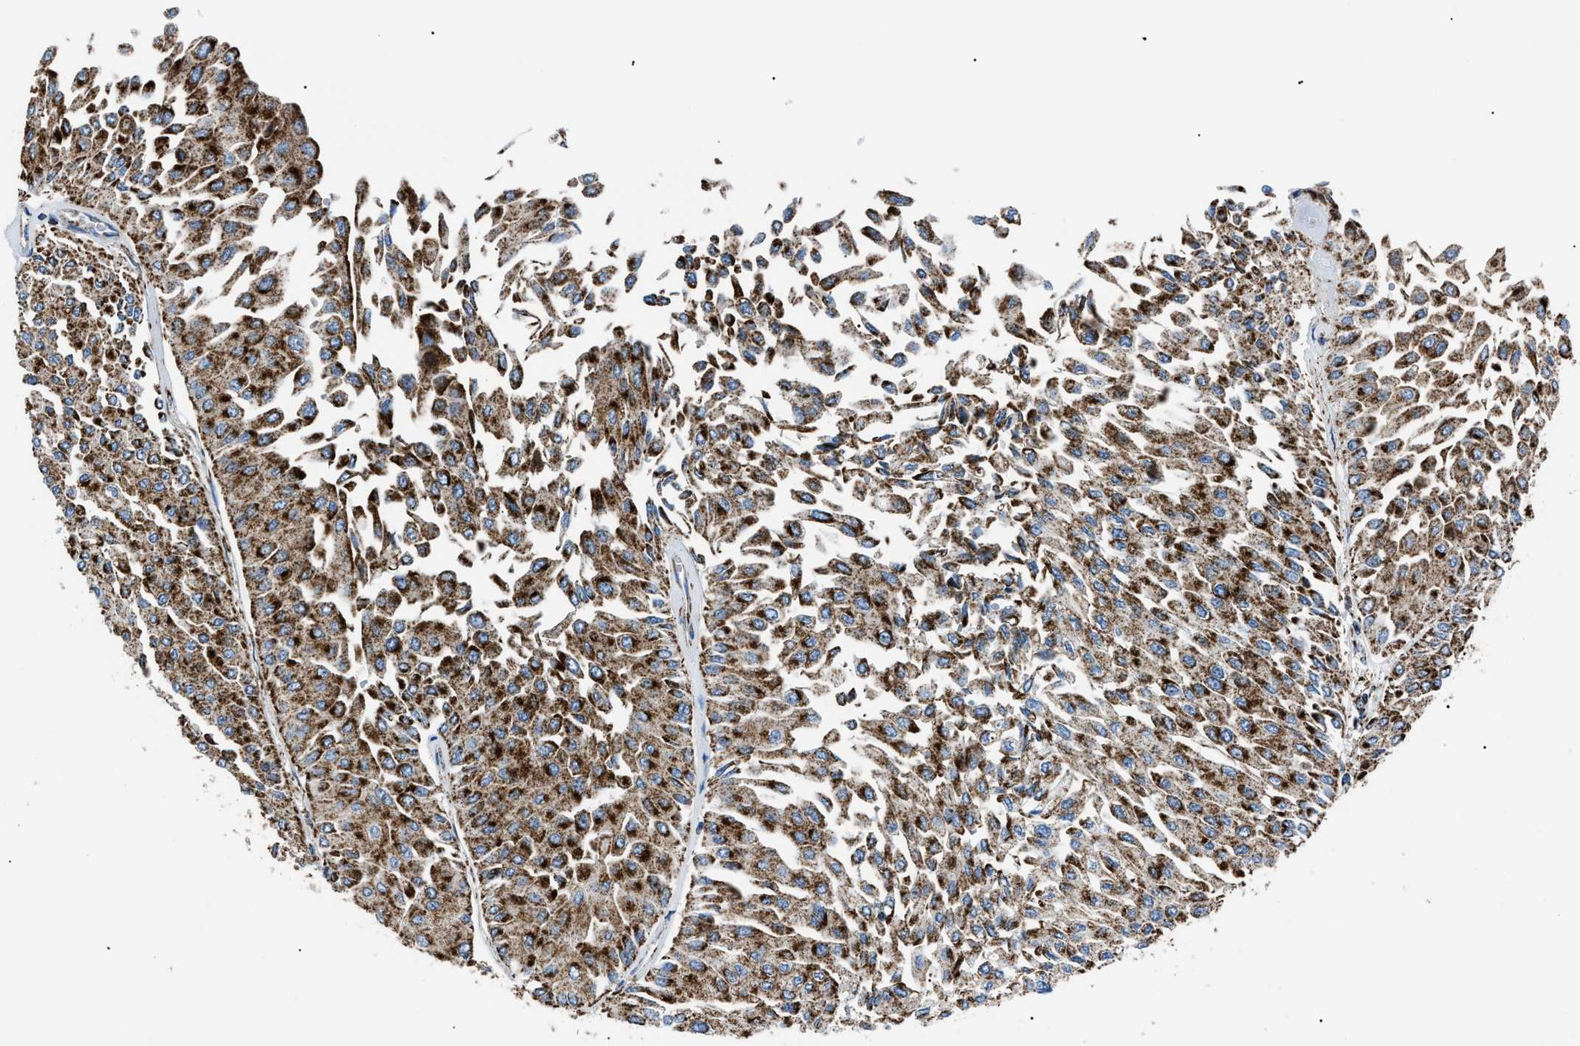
{"staining": {"intensity": "strong", "quantity": ">75%", "location": "cytoplasmic/membranous"}, "tissue": "urothelial cancer", "cell_type": "Tumor cells", "image_type": "cancer", "snomed": [{"axis": "morphology", "description": "Urothelial carcinoma, Low grade"}, {"axis": "topography", "description": "Urinary bladder"}], "caption": "This is a photomicrograph of IHC staining of urothelial cancer, which shows strong expression in the cytoplasmic/membranous of tumor cells.", "gene": "PHB2", "patient": {"sex": "male", "age": 67}}